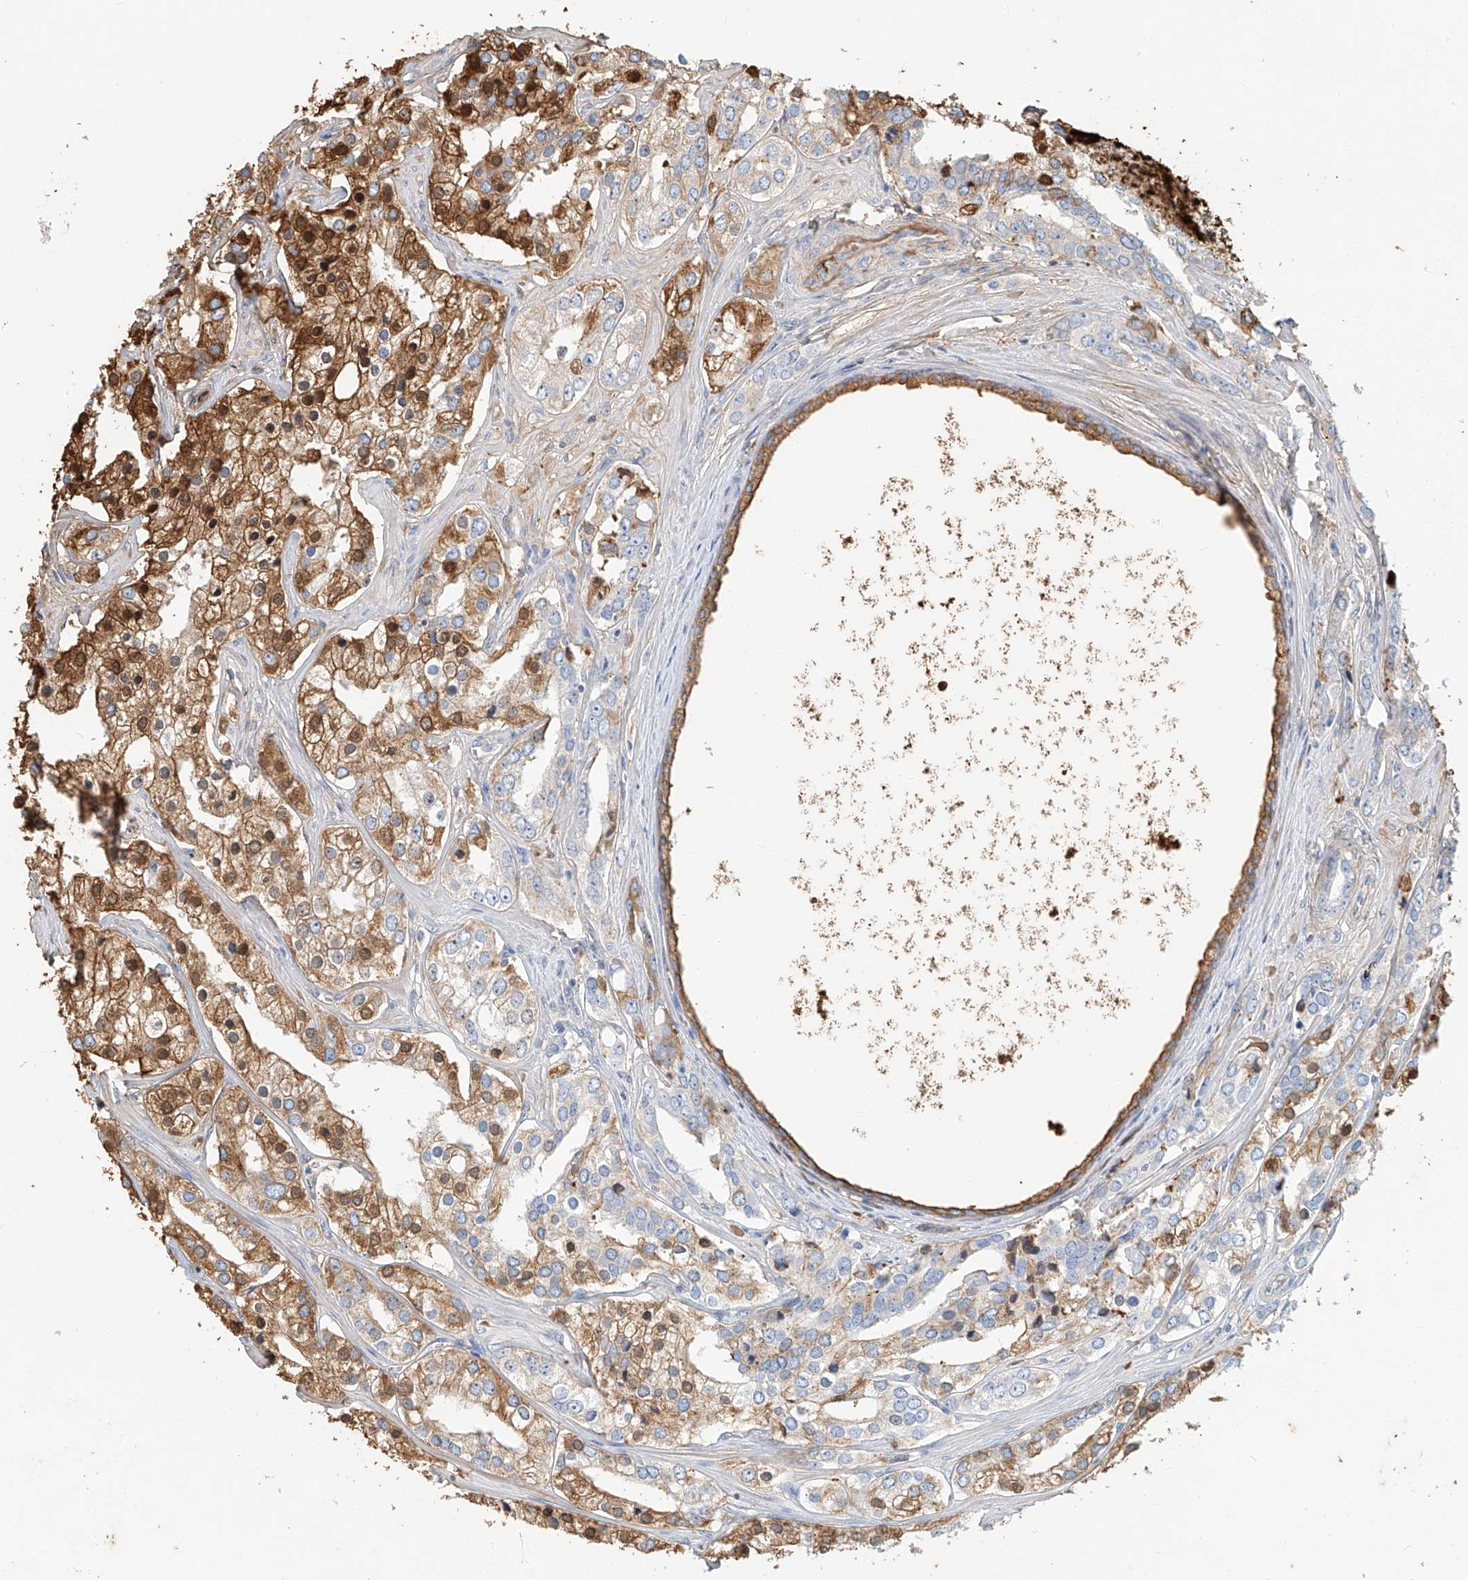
{"staining": {"intensity": "moderate", "quantity": "25%-75%", "location": "cytoplasmic/membranous"}, "tissue": "prostate cancer", "cell_type": "Tumor cells", "image_type": "cancer", "snomed": [{"axis": "morphology", "description": "Adenocarcinoma, High grade"}, {"axis": "topography", "description": "Prostate"}], "caption": "IHC (DAB) staining of prostate cancer (high-grade adenocarcinoma) displays moderate cytoplasmic/membranous protein positivity in approximately 25%-75% of tumor cells.", "gene": "ZFP30", "patient": {"sex": "male", "age": 66}}